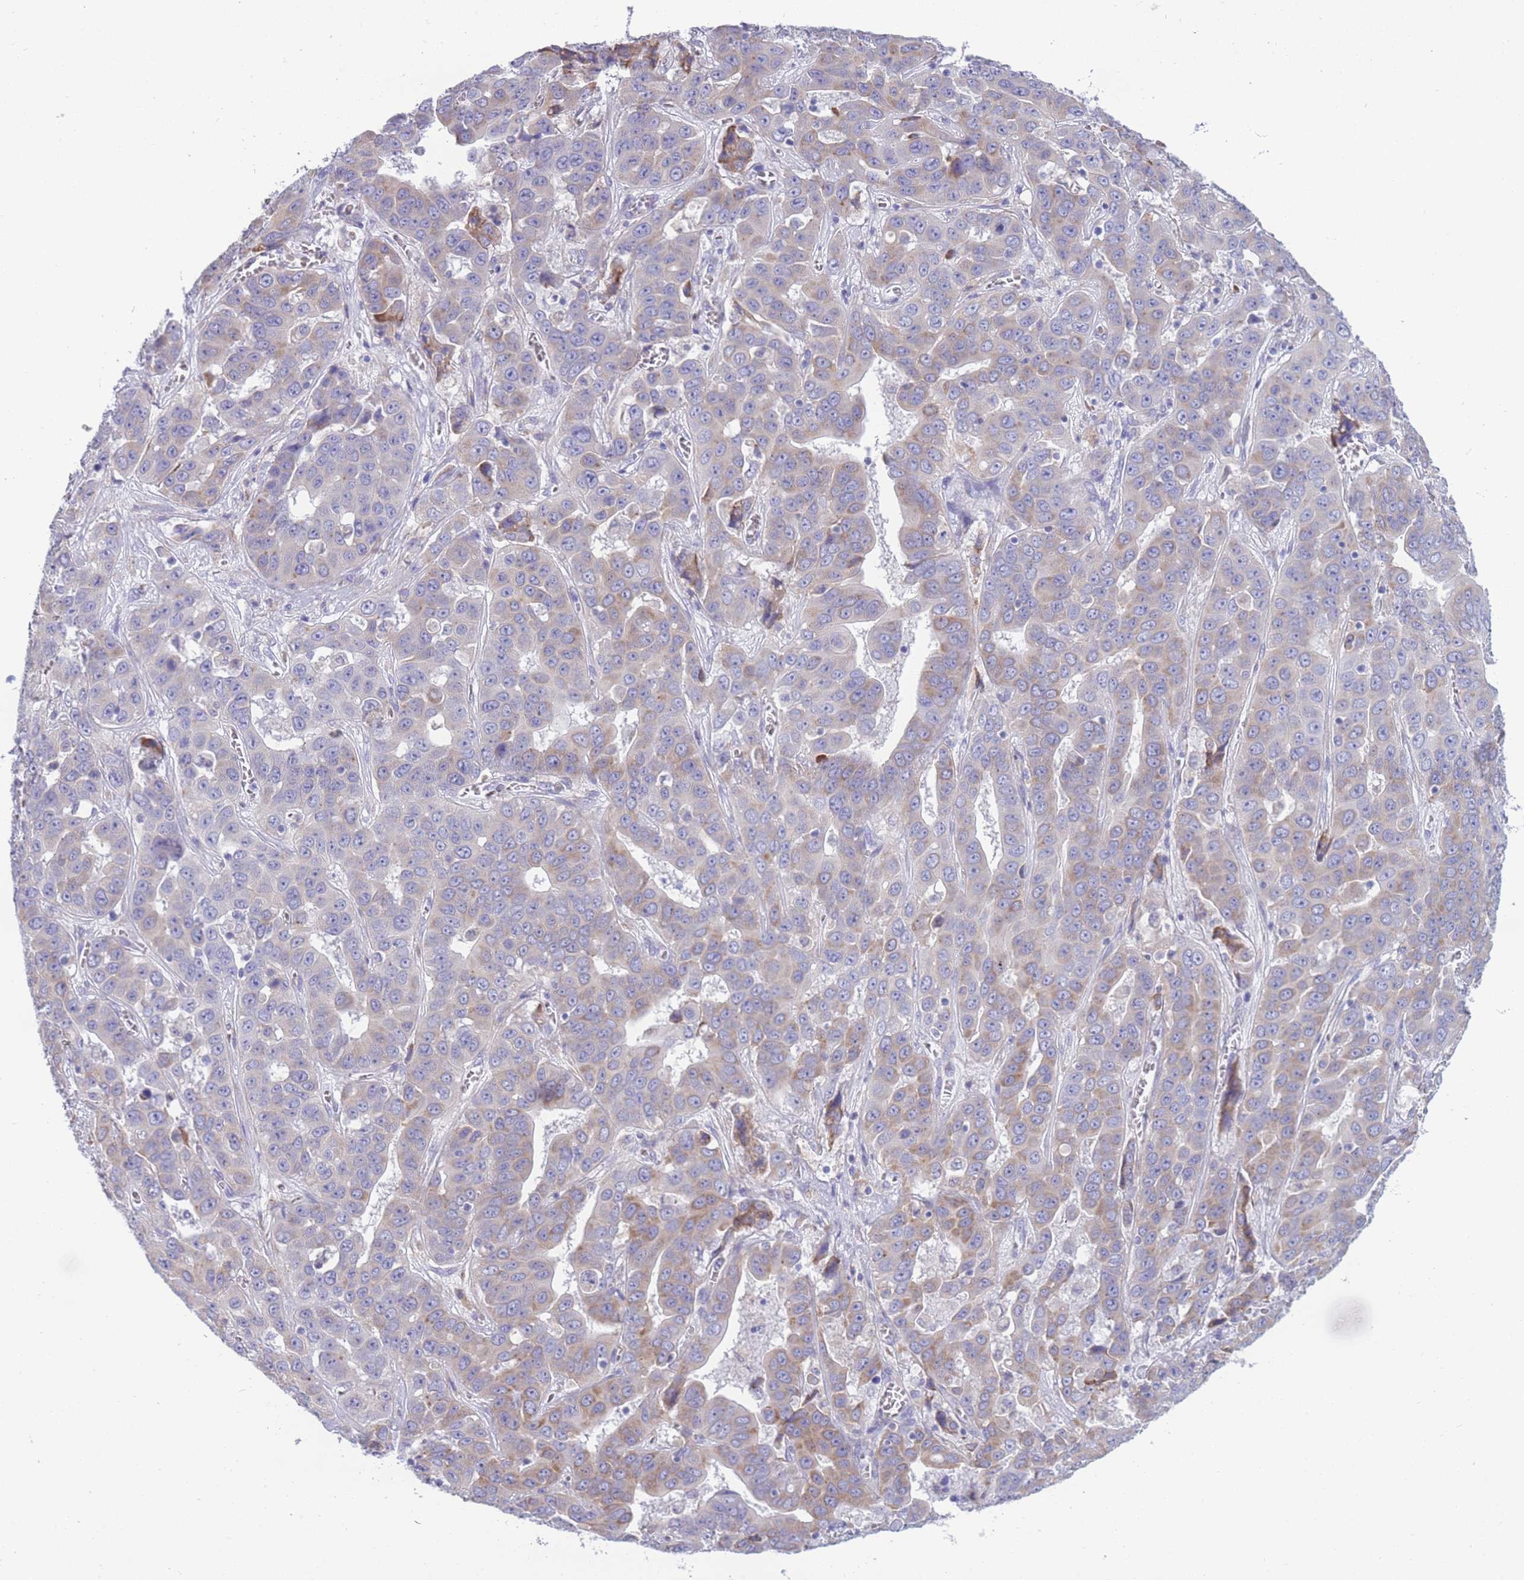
{"staining": {"intensity": "moderate", "quantity": "25%-75%", "location": "cytoplasmic/membranous"}, "tissue": "liver cancer", "cell_type": "Tumor cells", "image_type": "cancer", "snomed": [{"axis": "morphology", "description": "Cholangiocarcinoma"}, {"axis": "topography", "description": "Liver"}], "caption": "Moderate cytoplasmic/membranous protein staining is appreciated in approximately 25%-75% of tumor cells in liver cancer.", "gene": "XKR8", "patient": {"sex": "female", "age": 52}}